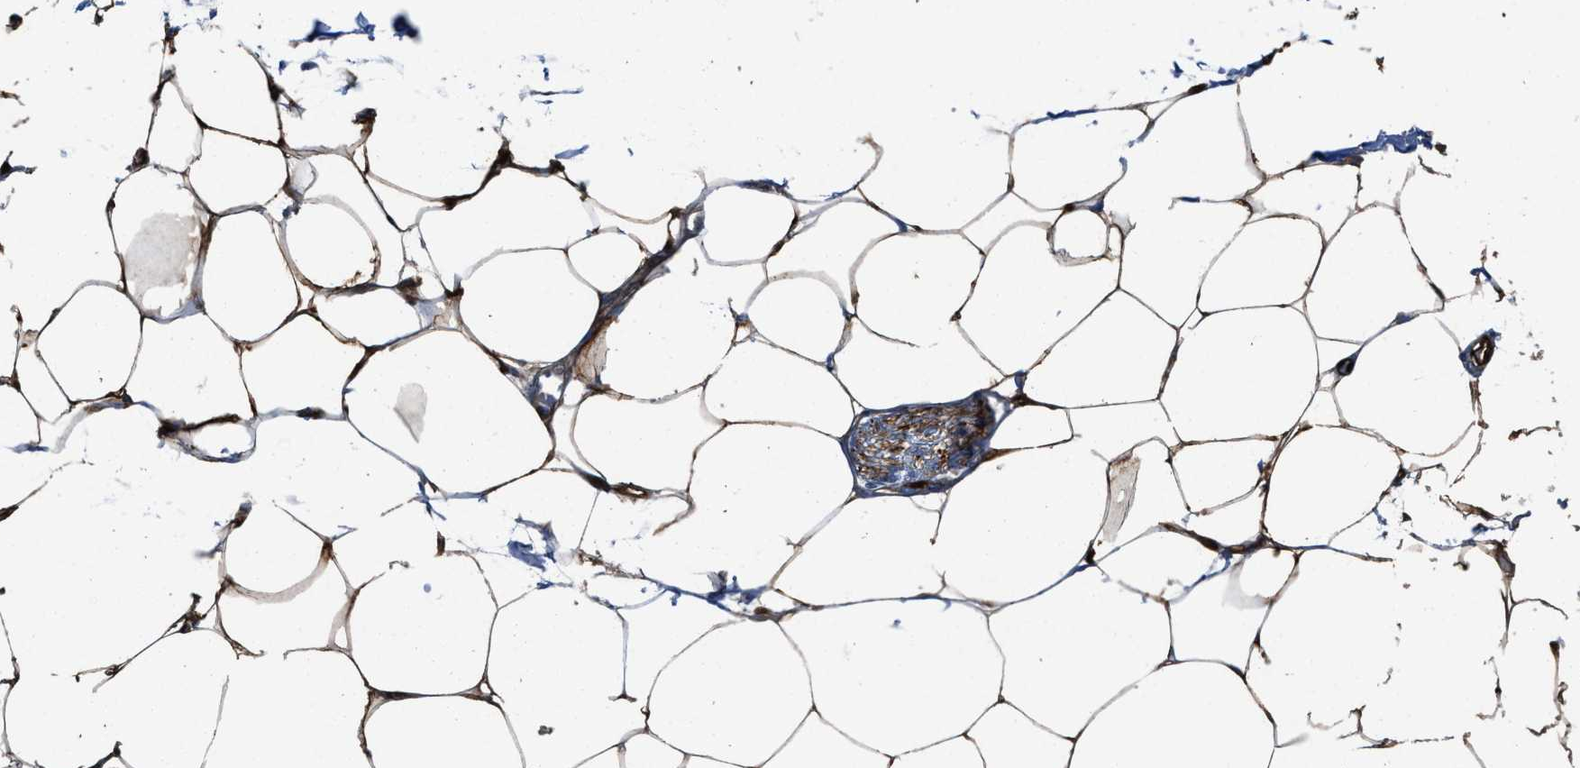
{"staining": {"intensity": "strong", "quantity": ">75%", "location": "cytoplasmic/membranous"}, "tissue": "adipose tissue", "cell_type": "Adipocytes", "image_type": "normal", "snomed": [{"axis": "morphology", "description": "Normal tissue, NOS"}, {"axis": "morphology", "description": "Adenocarcinoma, NOS"}, {"axis": "topography", "description": "Colon"}, {"axis": "topography", "description": "Peripheral nerve tissue"}], "caption": "Immunohistochemical staining of unremarkable human adipose tissue exhibits >75% levels of strong cytoplasmic/membranous protein staining in about >75% of adipocytes.", "gene": "ASS1", "patient": {"sex": "male", "age": 14}}